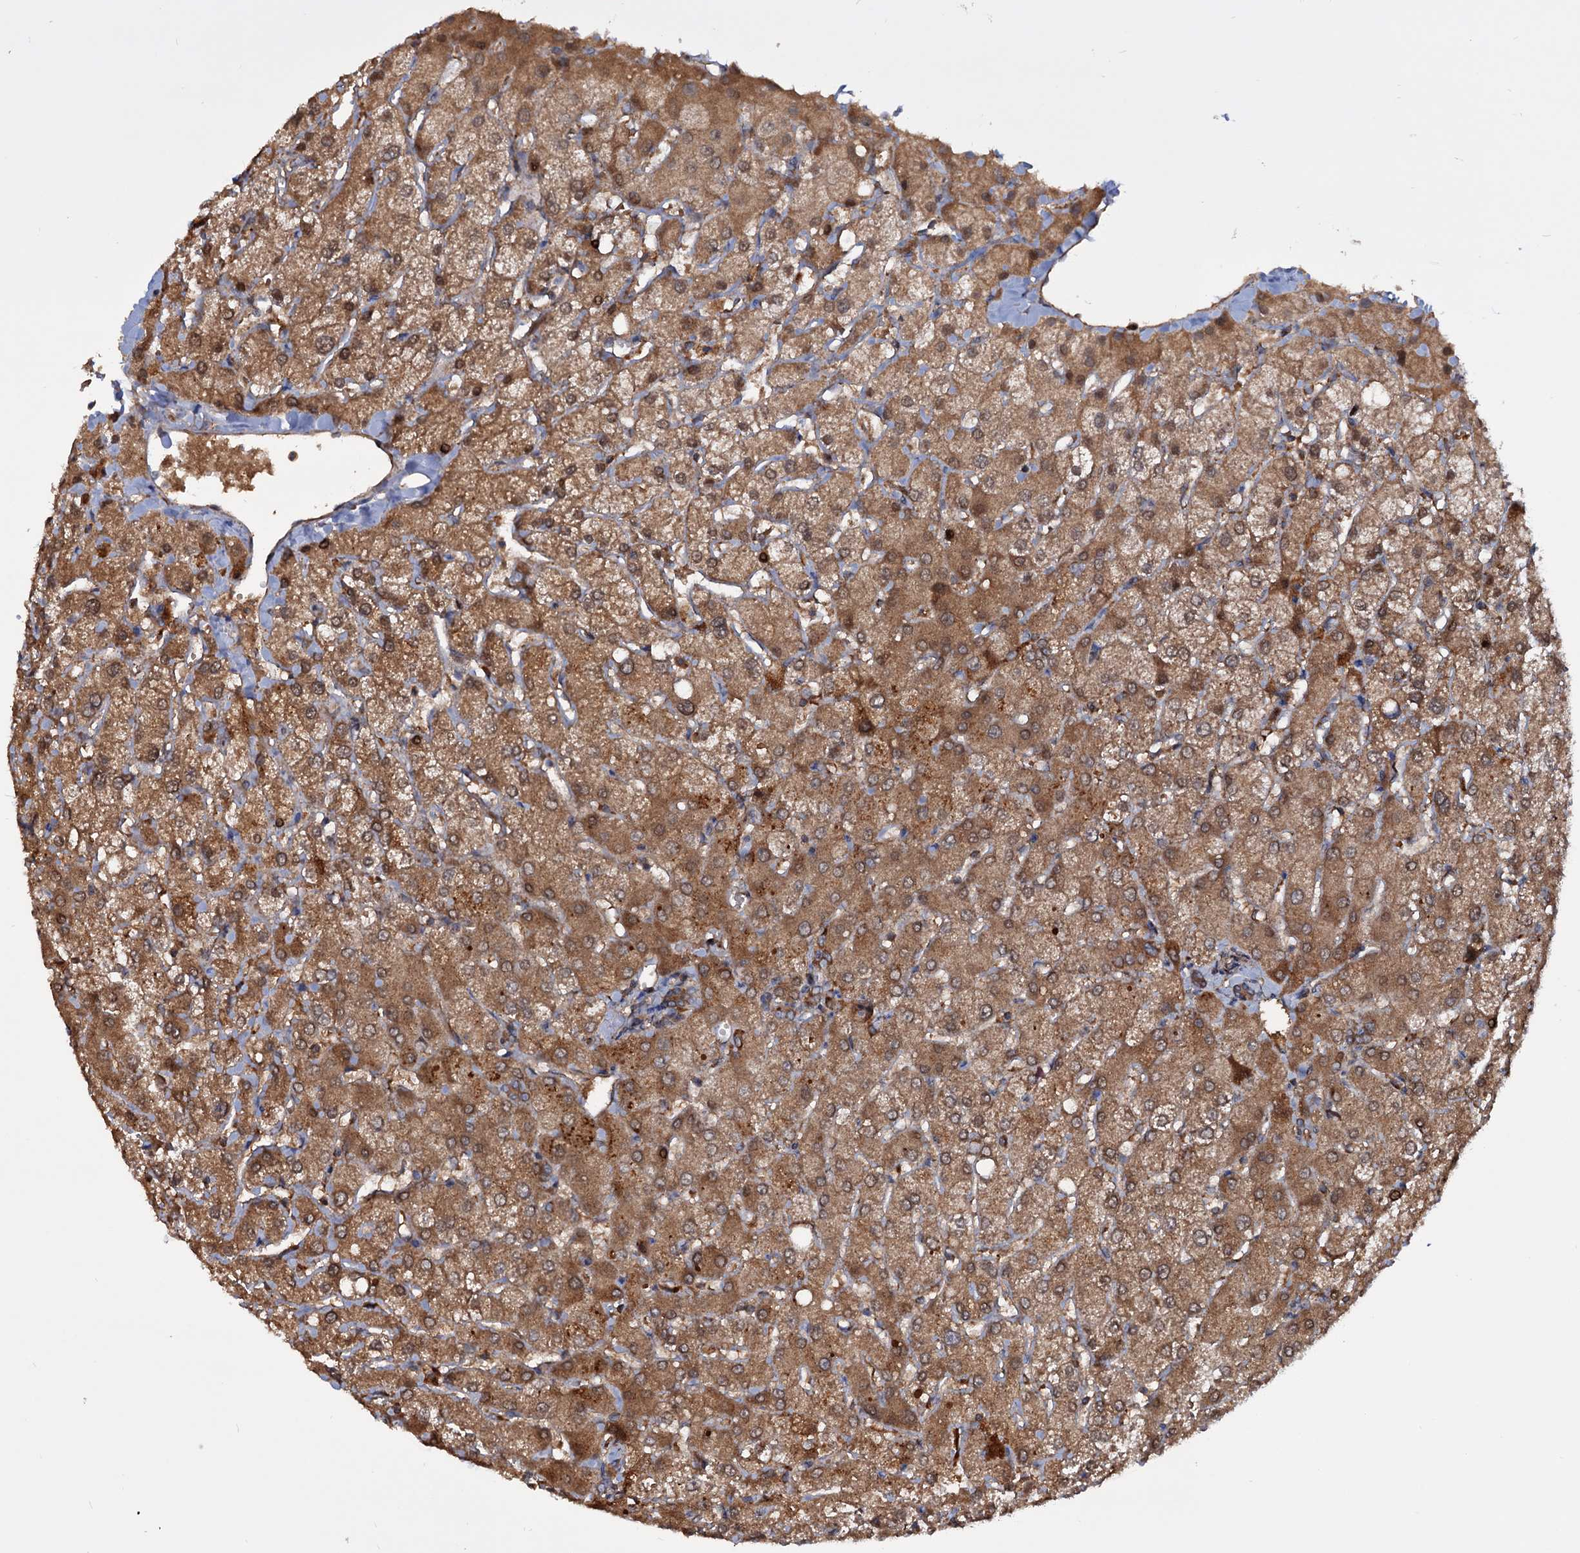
{"staining": {"intensity": "moderate", "quantity": ">75%", "location": "cytoplasmic/membranous"}, "tissue": "liver", "cell_type": "Cholangiocytes", "image_type": "normal", "snomed": [{"axis": "morphology", "description": "Normal tissue, NOS"}, {"axis": "topography", "description": "Liver"}], "caption": "Immunohistochemical staining of benign liver demonstrates medium levels of moderate cytoplasmic/membranous expression in about >75% of cholangiocytes.", "gene": "MRPL42", "patient": {"sex": "female", "age": 54}}